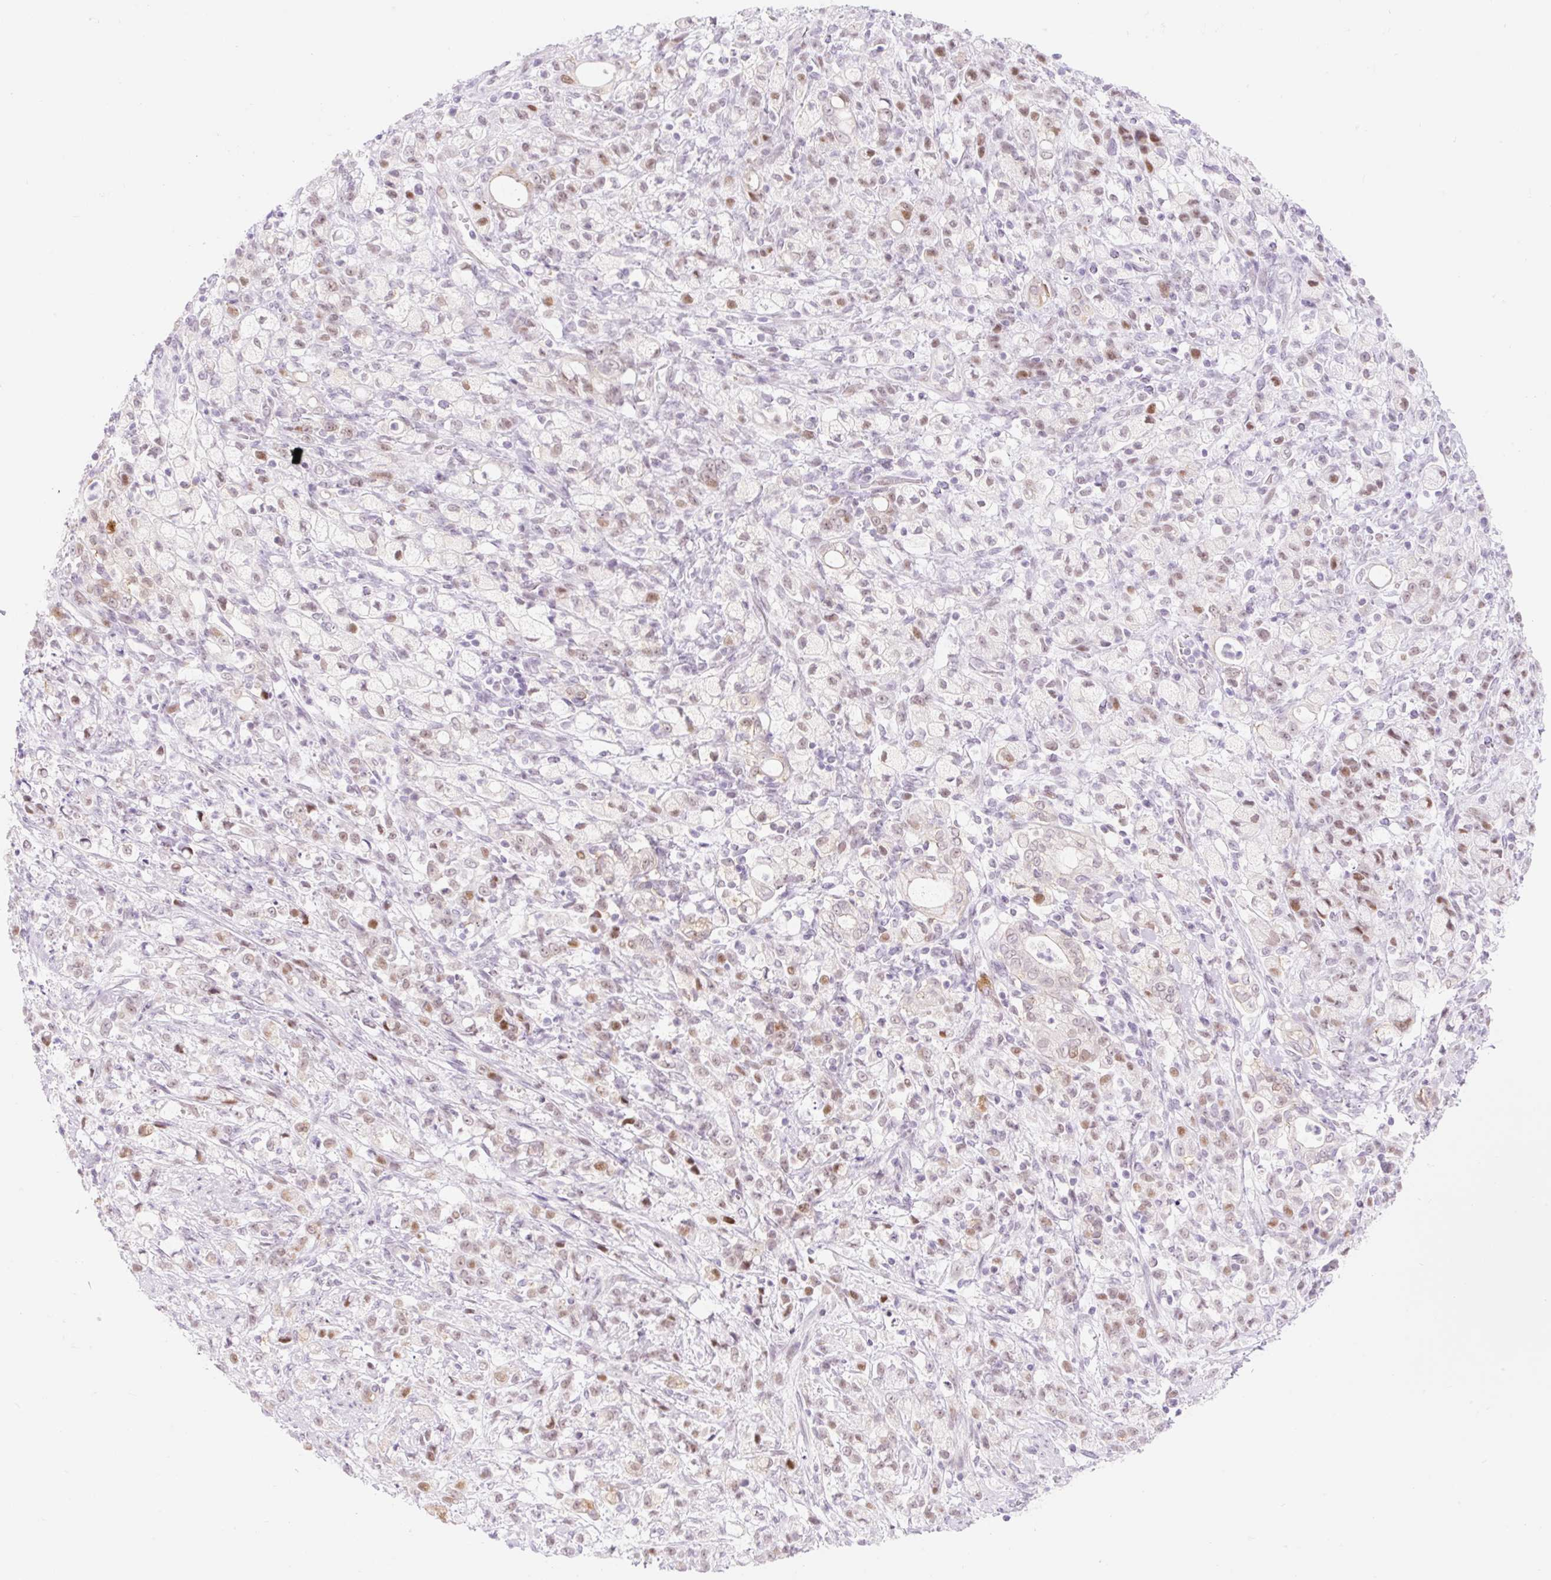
{"staining": {"intensity": "moderate", "quantity": "<25%", "location": "nuclear"}, "tissue": "stomach cancer", "cell_type": "Tumor cells", "image_type": "cancer", "snomed": [{"axis": "morphology", "description": "Adenocarcinoma, NOS"}, {"axis": "topography", "description": "Stomach"}], "caption": "Immunohistochemistry staining of stomach cancer (adenocarcinoma), which demonstrates low levels of moderate nuclear positivity in about <25% of tumor cells indicating moderate nuclear protein positivity. The staining was performed using DAB (3,3'-diaminobenzidine) (brown) for protein detection and nuclei were counterstained in hematoxylin (blue).", "gene": "H2BW1", "patient": {"sex": "female", "age": 60}}